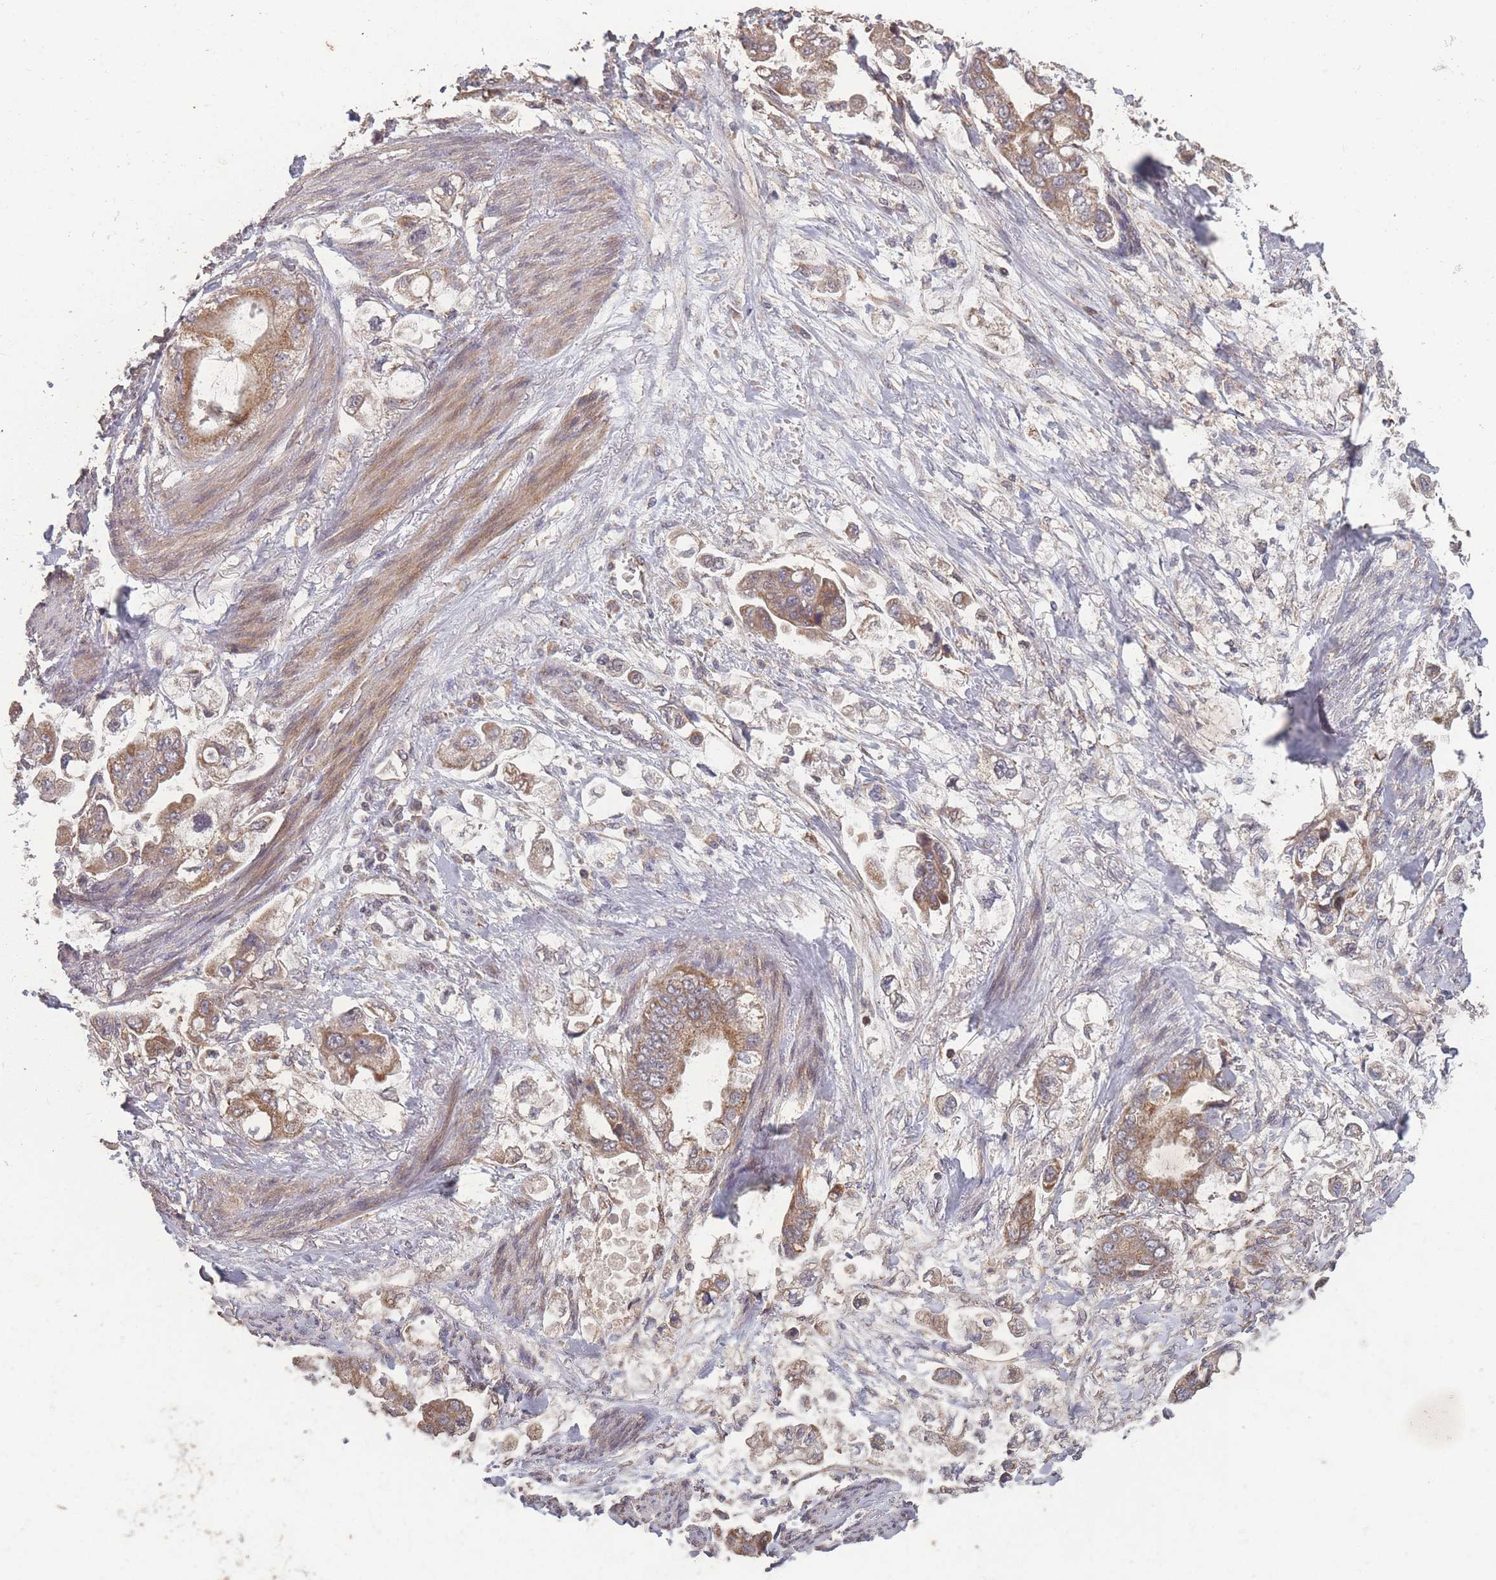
{"staining": {"intensity": "moderate", "quantity": ">75%", "location": "cytoplasmic/membranous"}, "tissue": "stomach cancer", "cell_type": "Tumor cells", "image_type": "cancer", "snomed": [{"axis": "morphology", "description": "Adenocarcinoma, NOS"}, {"axis": "topography", "description": "Stomach"}], "caption": "Human adenocarcinoma (stomach) stained with a protein marker exhibits moderate staining in tumor cells.", "gene": "LYRM7", "patient": {"sex": "male", "age": 62}}